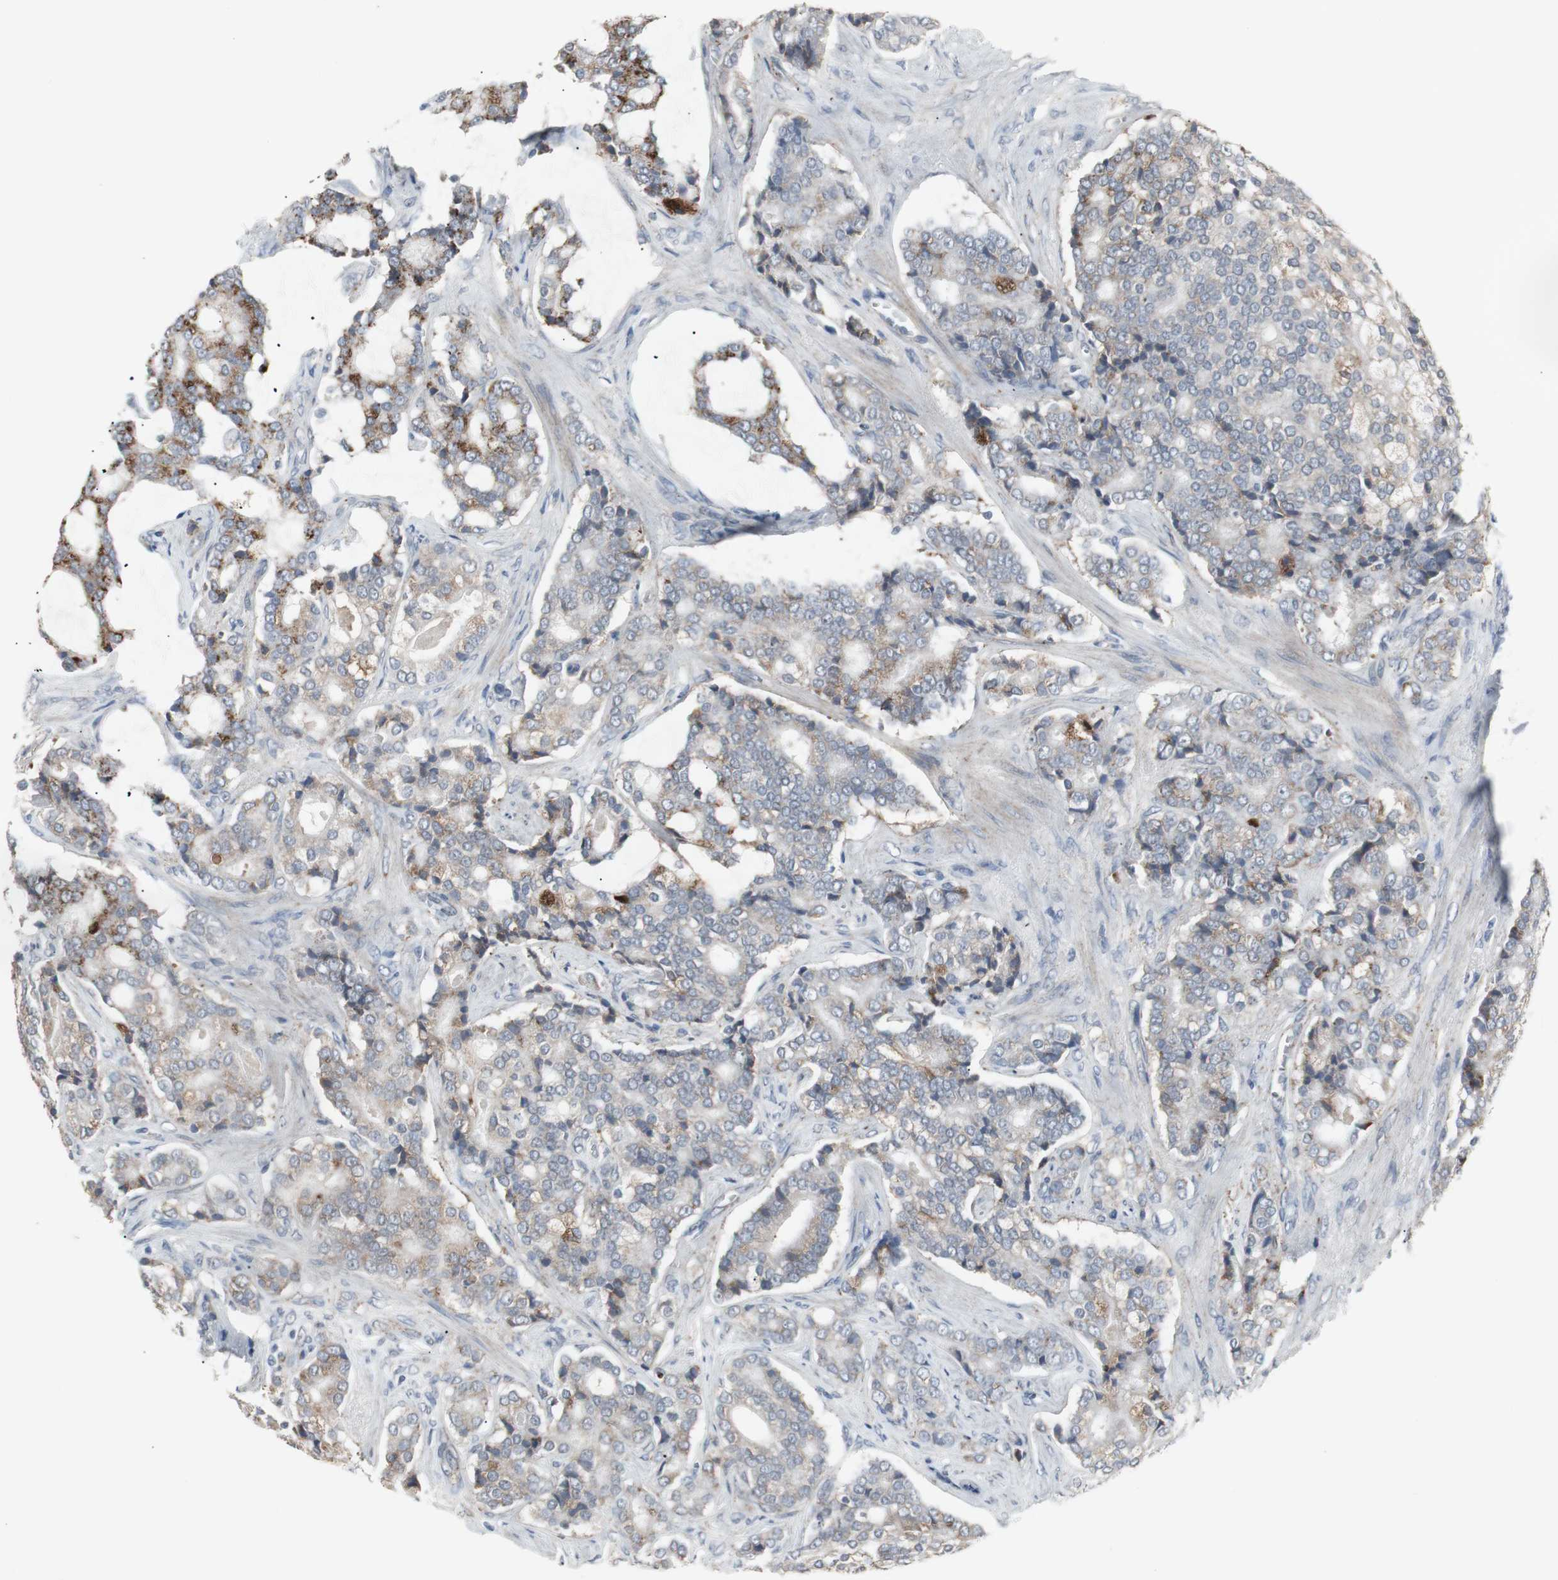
{"staining": {"intensity": "strong", "quantity": "25%-75%", "location": "cytoplasmic/membranous"}, "tissue": "prostate cancer", "cell_type": "Tumor cells", "image_type": "cancer", "snomed": [{"axis": "morphology", "description": "Adenocarcinoma, Low grade"}, {"axis": "topography", "description": "Prostate"}], "caption": "A micrograph of human low-grade adenocarcinoma (prostate) stained for a protein exhibits strong cytoplasmic/membranous brown staining in tumor cells.", "gene": "GBA1", "patient": {"sex": "male", "age": 58}}